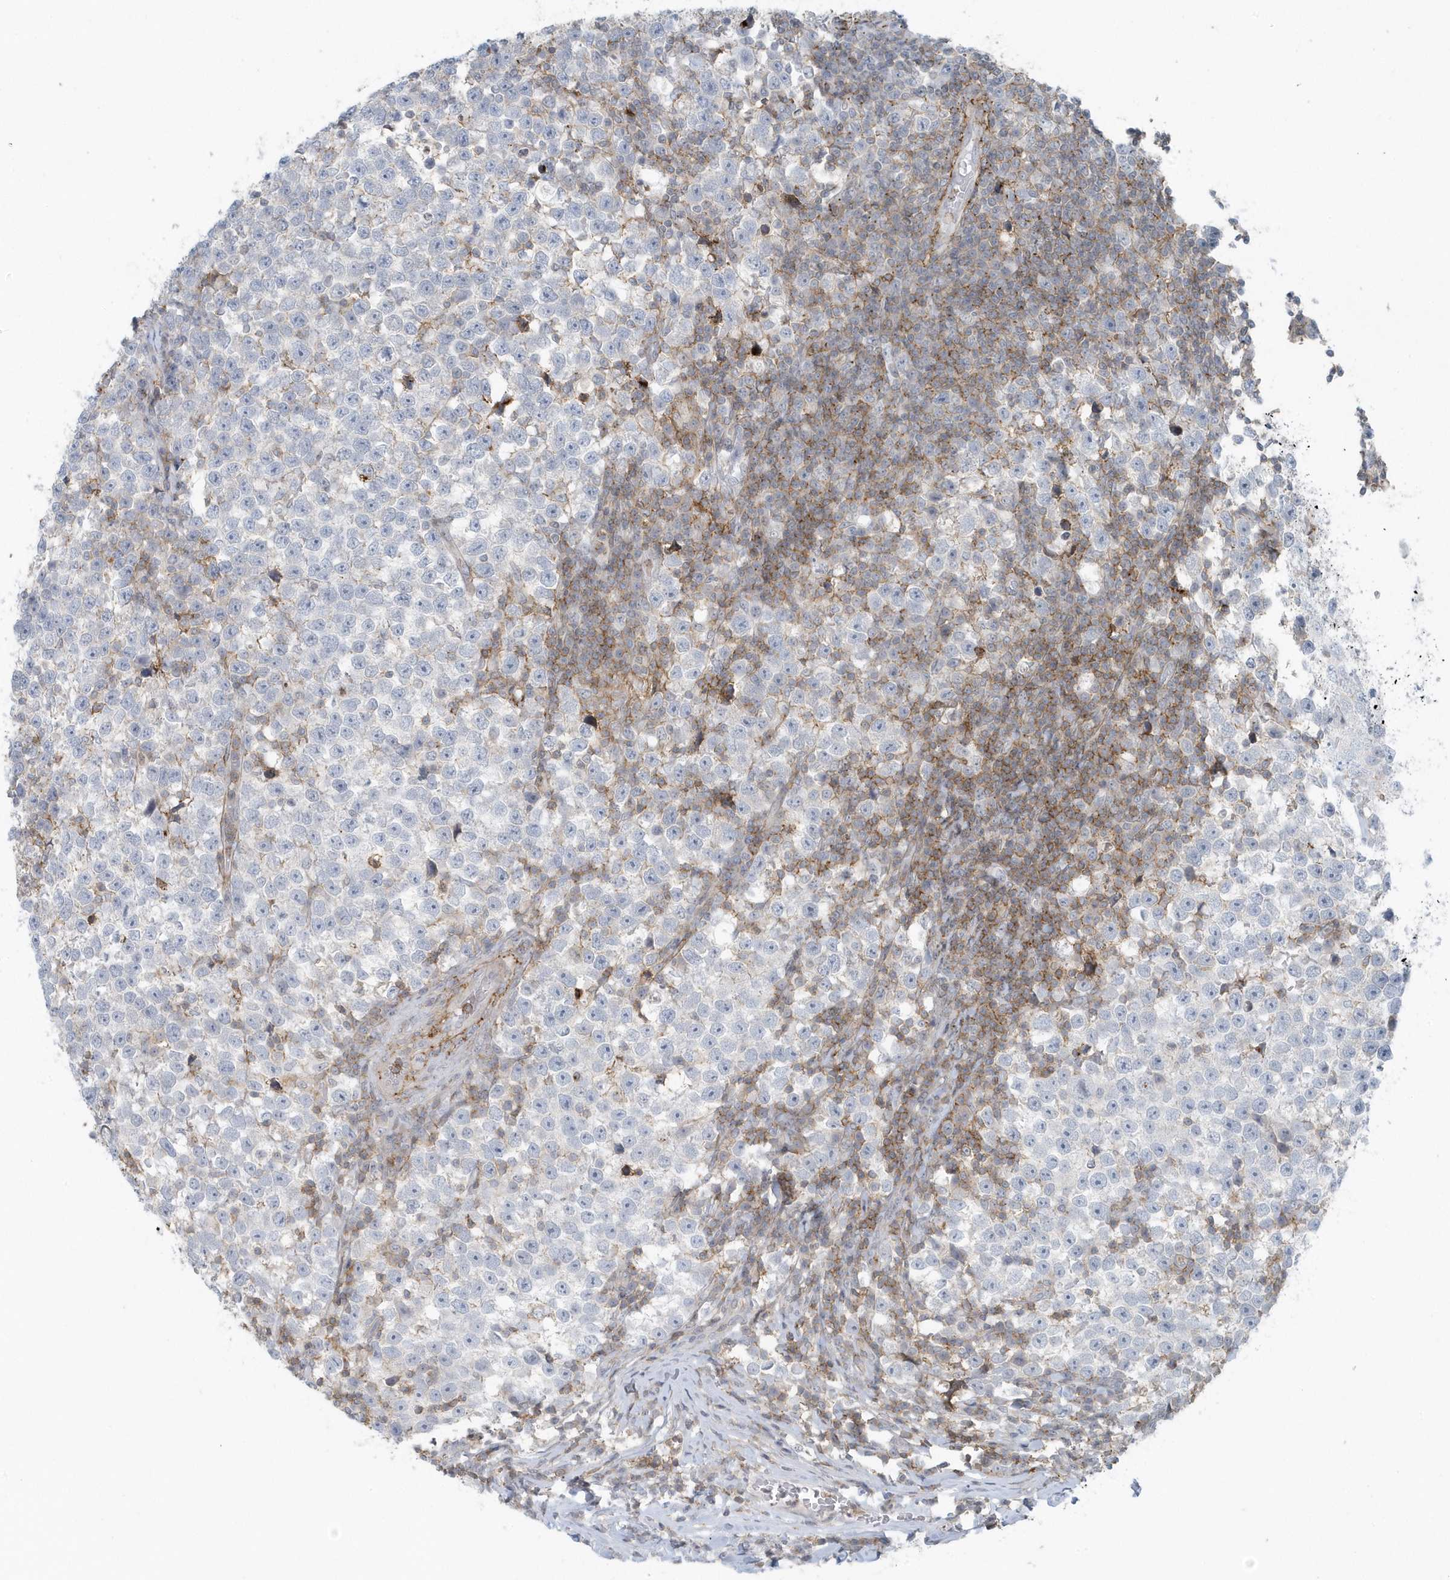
{"staining": {"intensity": "moderate", "quantity": "<25%", "location": "cytoplasmic/membranous"}, "tissue": "testis cancer", "cell_type": "Tumor cells", "image_type": "cancer", "snomed": [{"axis": "morphology", "description": "Normal tissue, NOS"}, {"axis": "morphology", "description": "Seminoma, NOS"}, {"axis": "topography", "description": "Testis"}], "caption": "Seminoma (testis) was stained to show a protein in brown. There is low levels of moderate cytoplasmic/membranous positivity in approximately <25% of tumor cells. The staining is performed using DAB (3,3'-diaminobenzidine) brown chromogen to label protein expression. The nuclei are counter-stained blue using hematoxylin.", "gene": "CACNB2", "patient": {"sex": "male", "age": 43}}